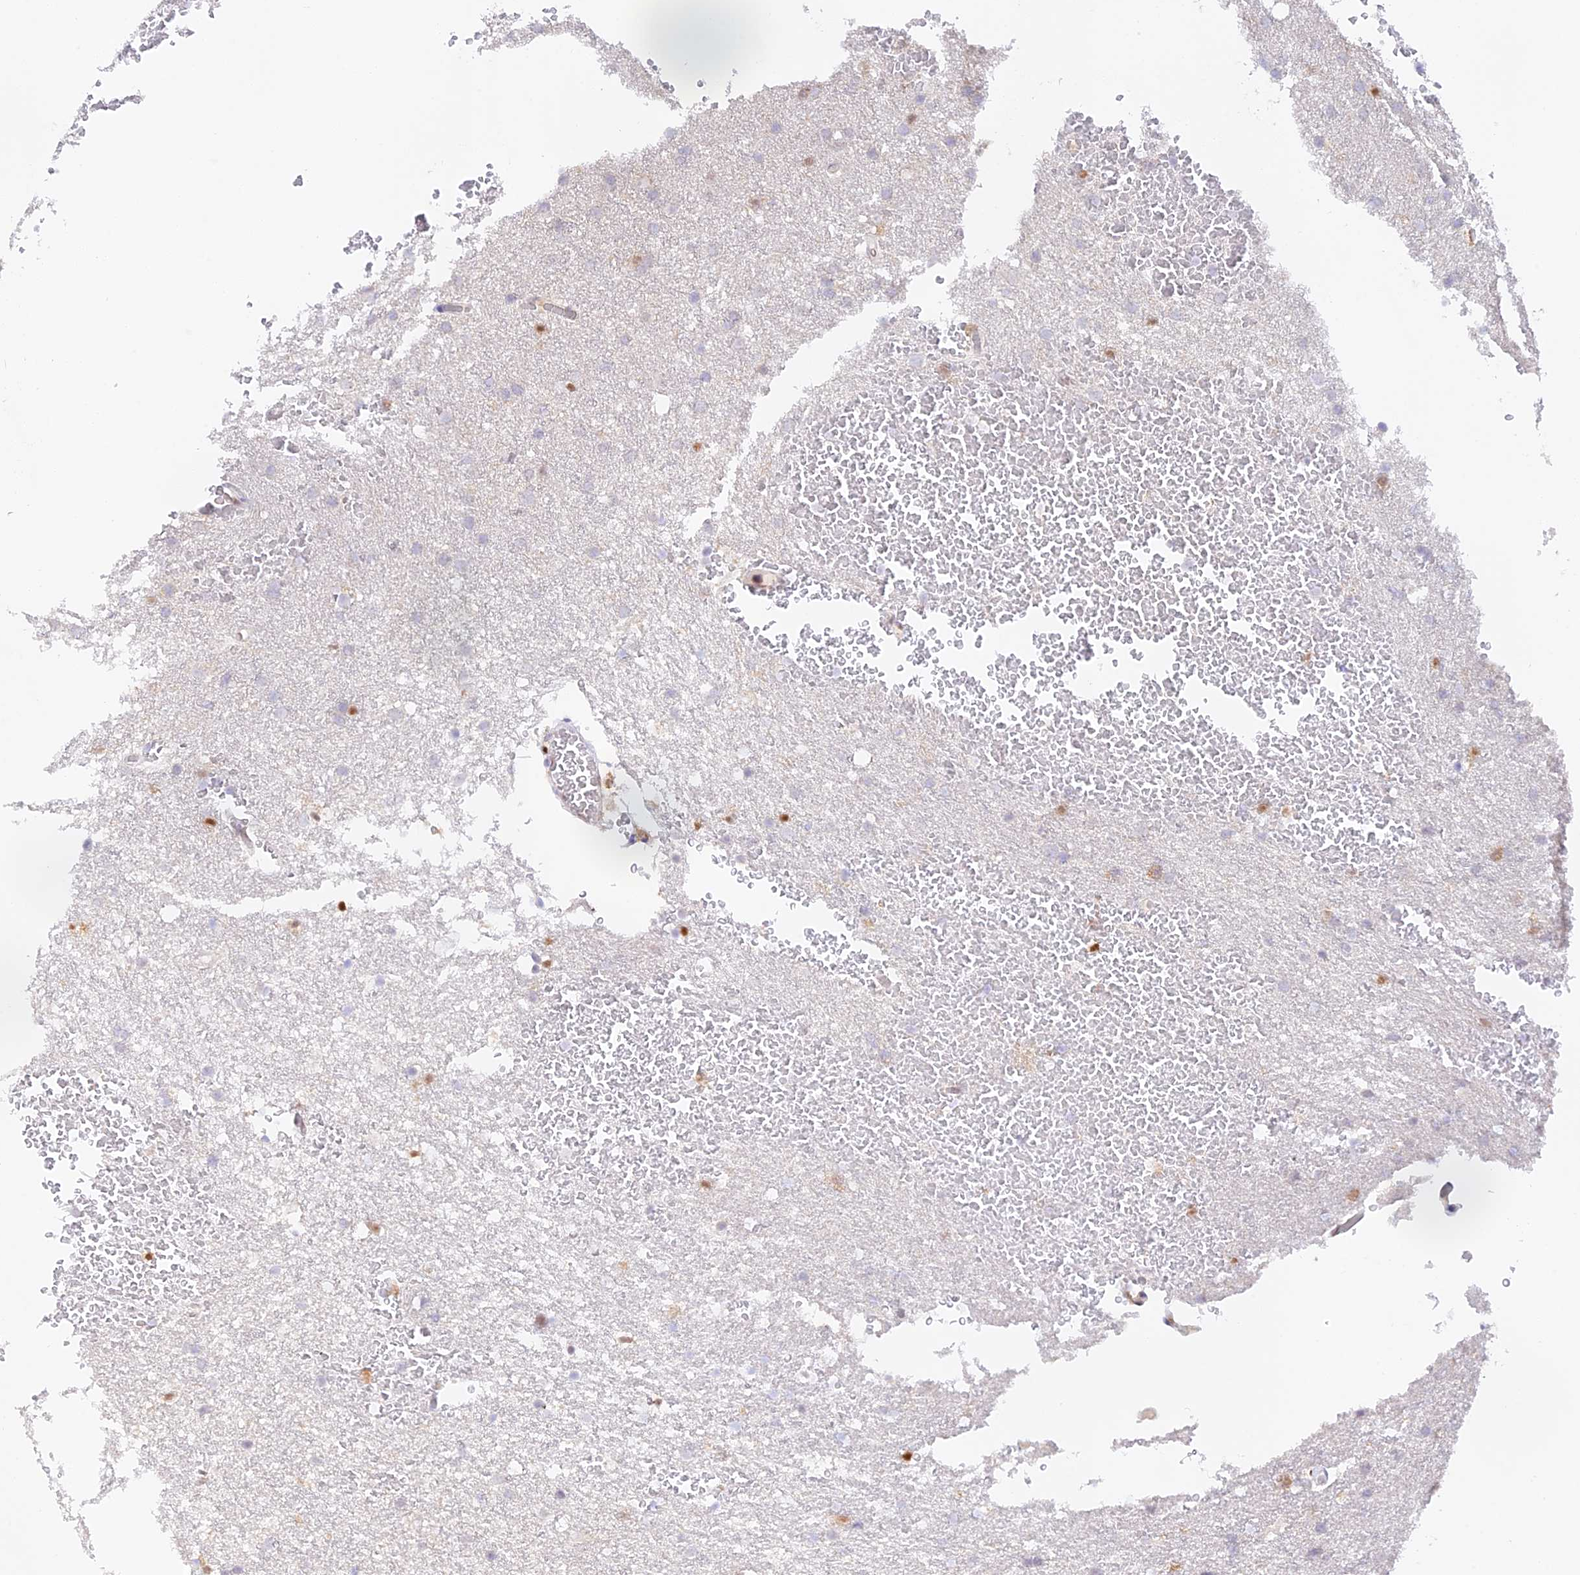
{"staining": {"intensity": "negative", "quantity": "none", "location": "none"}, "tissue": "glioma", "cell_type": "Tumor cells", "image_type": "cancer", "snomed": [{"axis": "morphology", "description": "Glioma, malignant, High grade"}, {"axis": "topography", "description": "Cerebral cortex"}], "caption": "DAB immunohistochemical staining of malignant glioma (high-grade) exhibits no significant expression in tumor cells.", "gene": "DENND1C", "patient": {"sex": "female", "age": 36}}